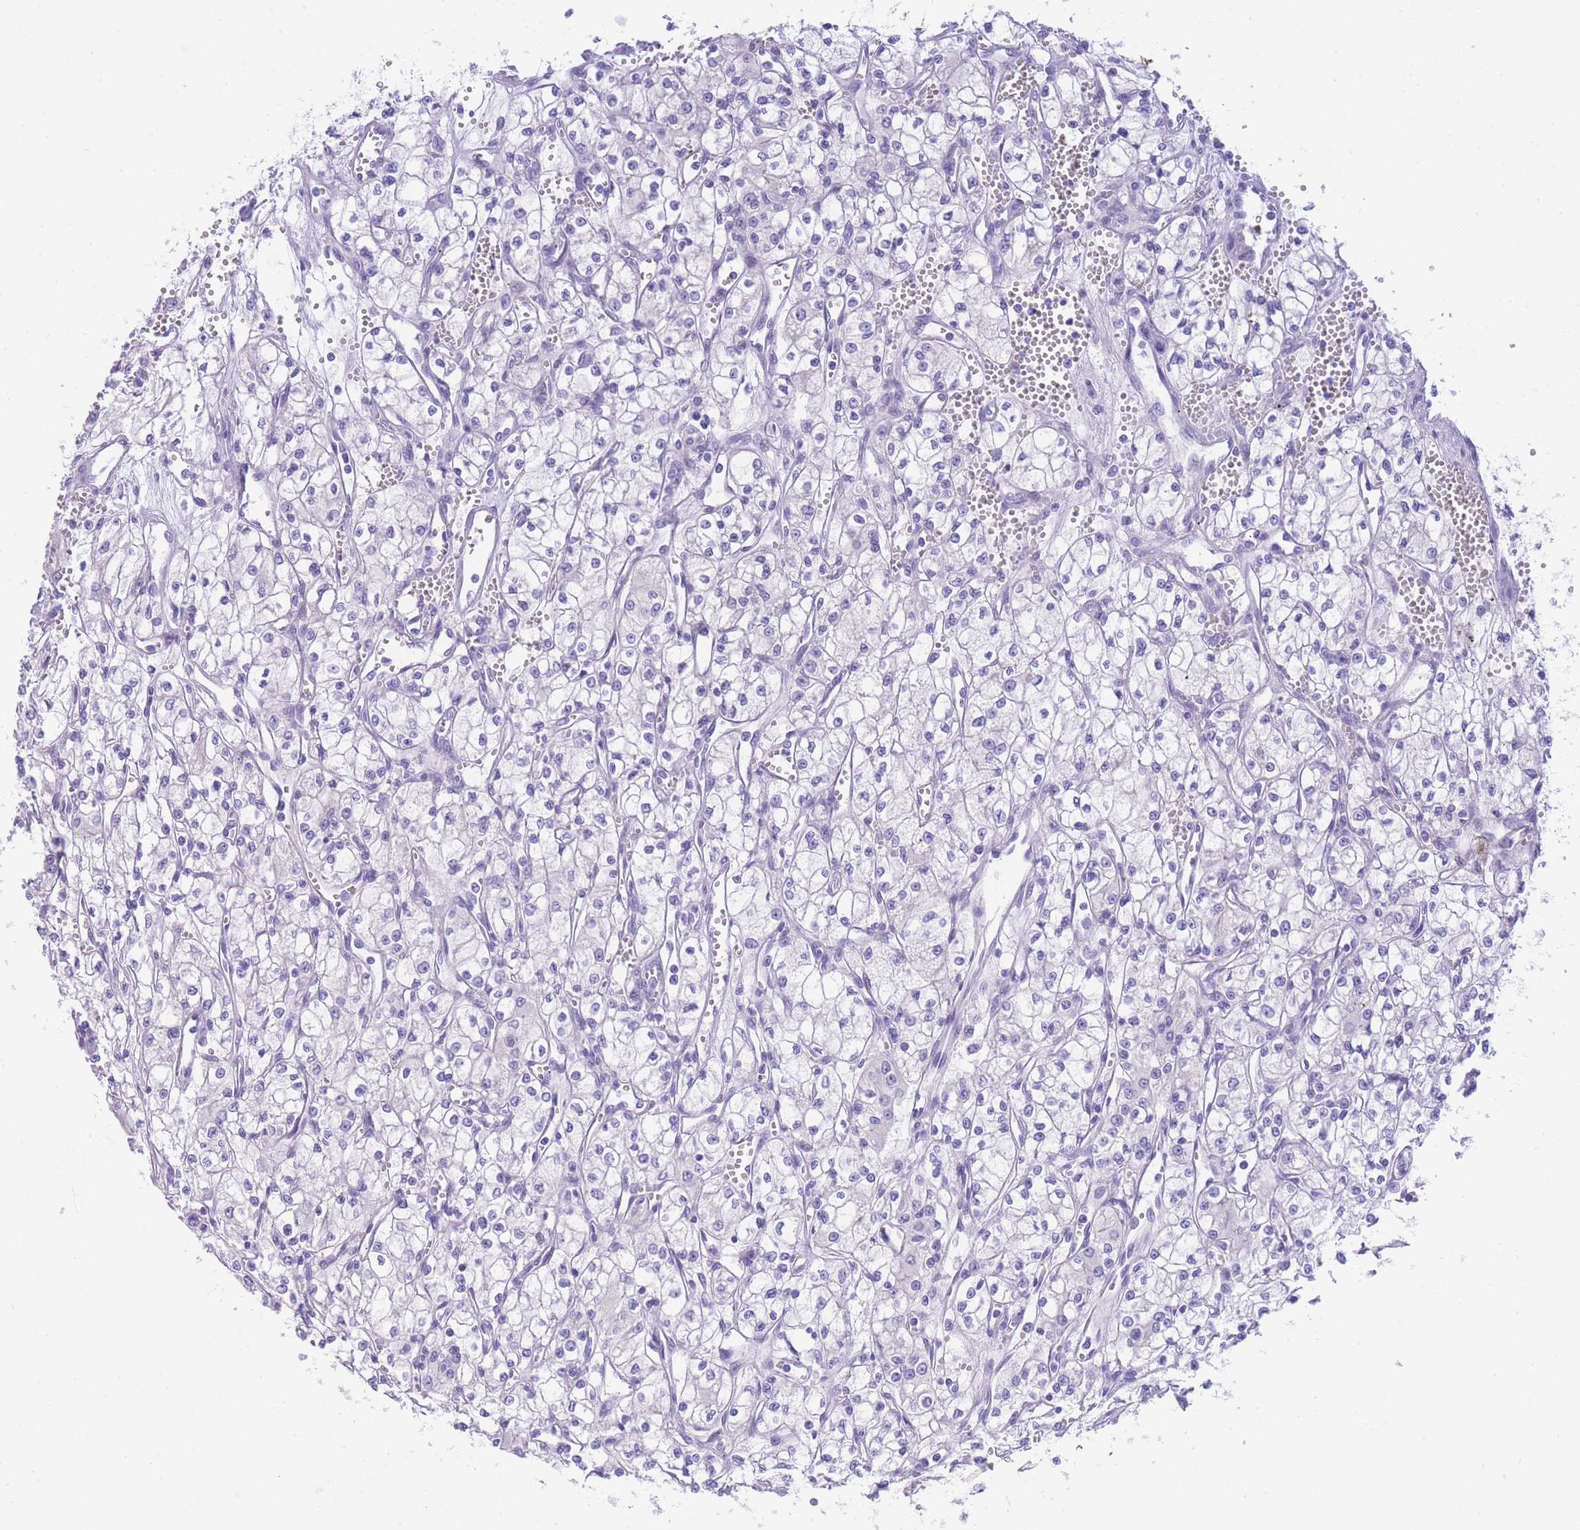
{"staining": {"intensity": "negative", "quantity": "none", "location": "none"}, "tissue": "renal cancer", "cell_type": "Tumor cells", "image_type": "cancer", "snomed": [{"axis": "morphology", "description": "Adenocarcinoma, NOS"}, {"axis": "topography", "description": "Kidney"}], "caption": "Renal cancer was stained to show a protein in brown. There is no significant staining in tumor cells.", "gene": "TIFAB", "patient": {"sex": "male", "age": 59}}